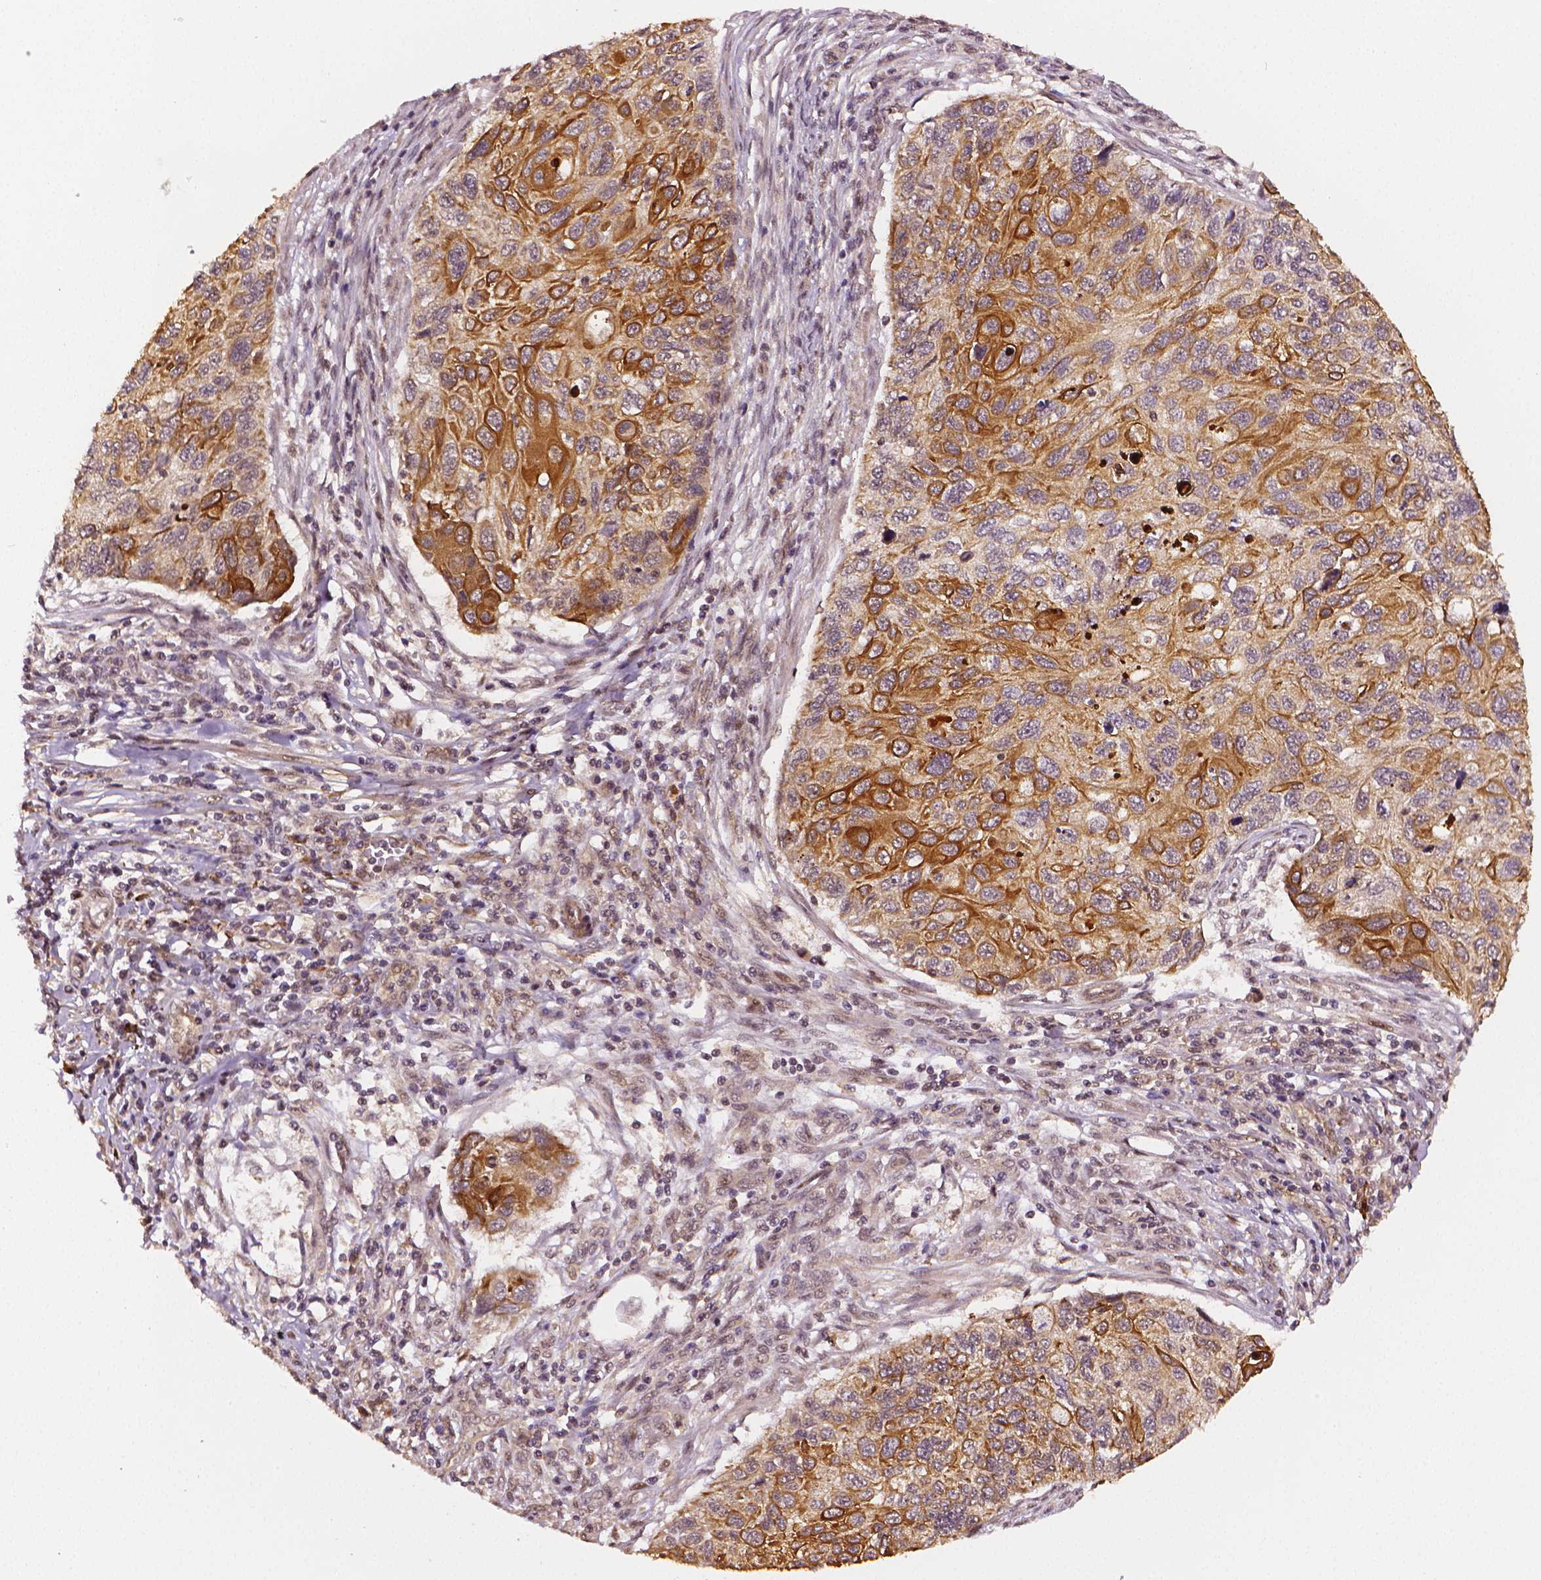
{"staining": {"intensity": "moderate", "quantity": "25%-75%", "location": "cytoplasmic/membranous"}, "tissue": "cervical cancer", "cell_type": "Tumor cells", "image_type": "cancer", "snomed": [{"axis": "morphology", "description": "Squamous cell carcinoma, NOS"}, {"axis": "topography", "description": "Cervix"}], "caption": "High-power microscopy captured an immunohistochemistry image of cervical cancer (squamous cell carcinoma), revealing moderate cytoplasmic/membranous positivity in about 25%-75% of tumor cells.", "gene": "STAT3", "patient": {"sex": "female", "age": 70}}